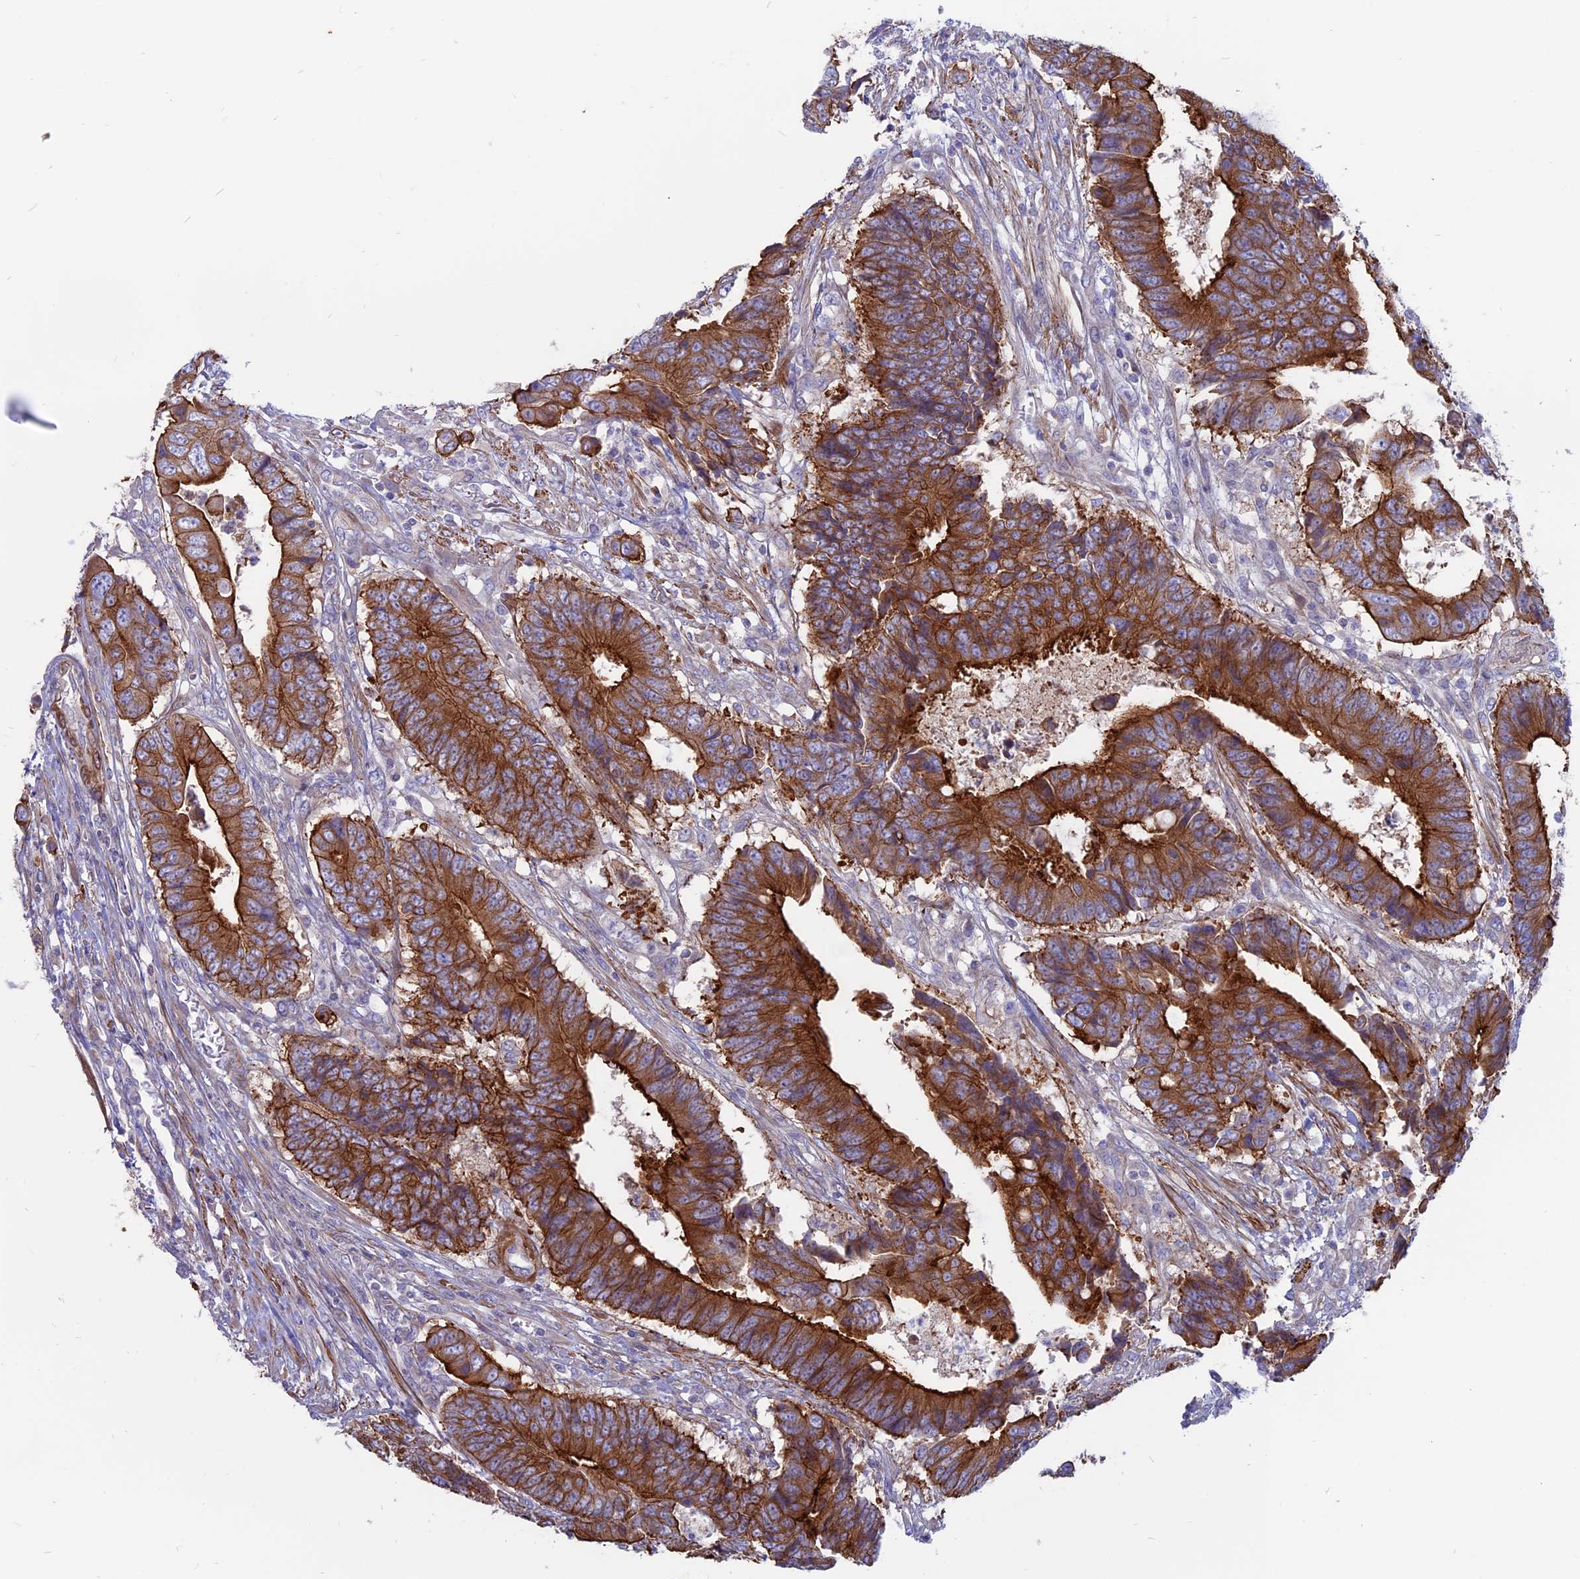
{"staining": {"intensity": "strong", "quantity": ">75%", "location": "cytoplasmic/membranous"}, "tissue": "colorectal cancer", "cell_type": "Tumor cells", "image_type": "cancer", "snomed": [{"axis": "morphology", "description": "Adenocarcinoma, NOS"}, {"axis": "topography", "description": "Rectum"}], "caption": "Approximately >75% of tumor cells in colorectal adenocarcinoma exhibit strong cytoplasmic/membranous protein staining as visualized by brown immunohistochemical staining.", "gene": "MYO5B", "patient": {"sex": "male", "age": 84}}